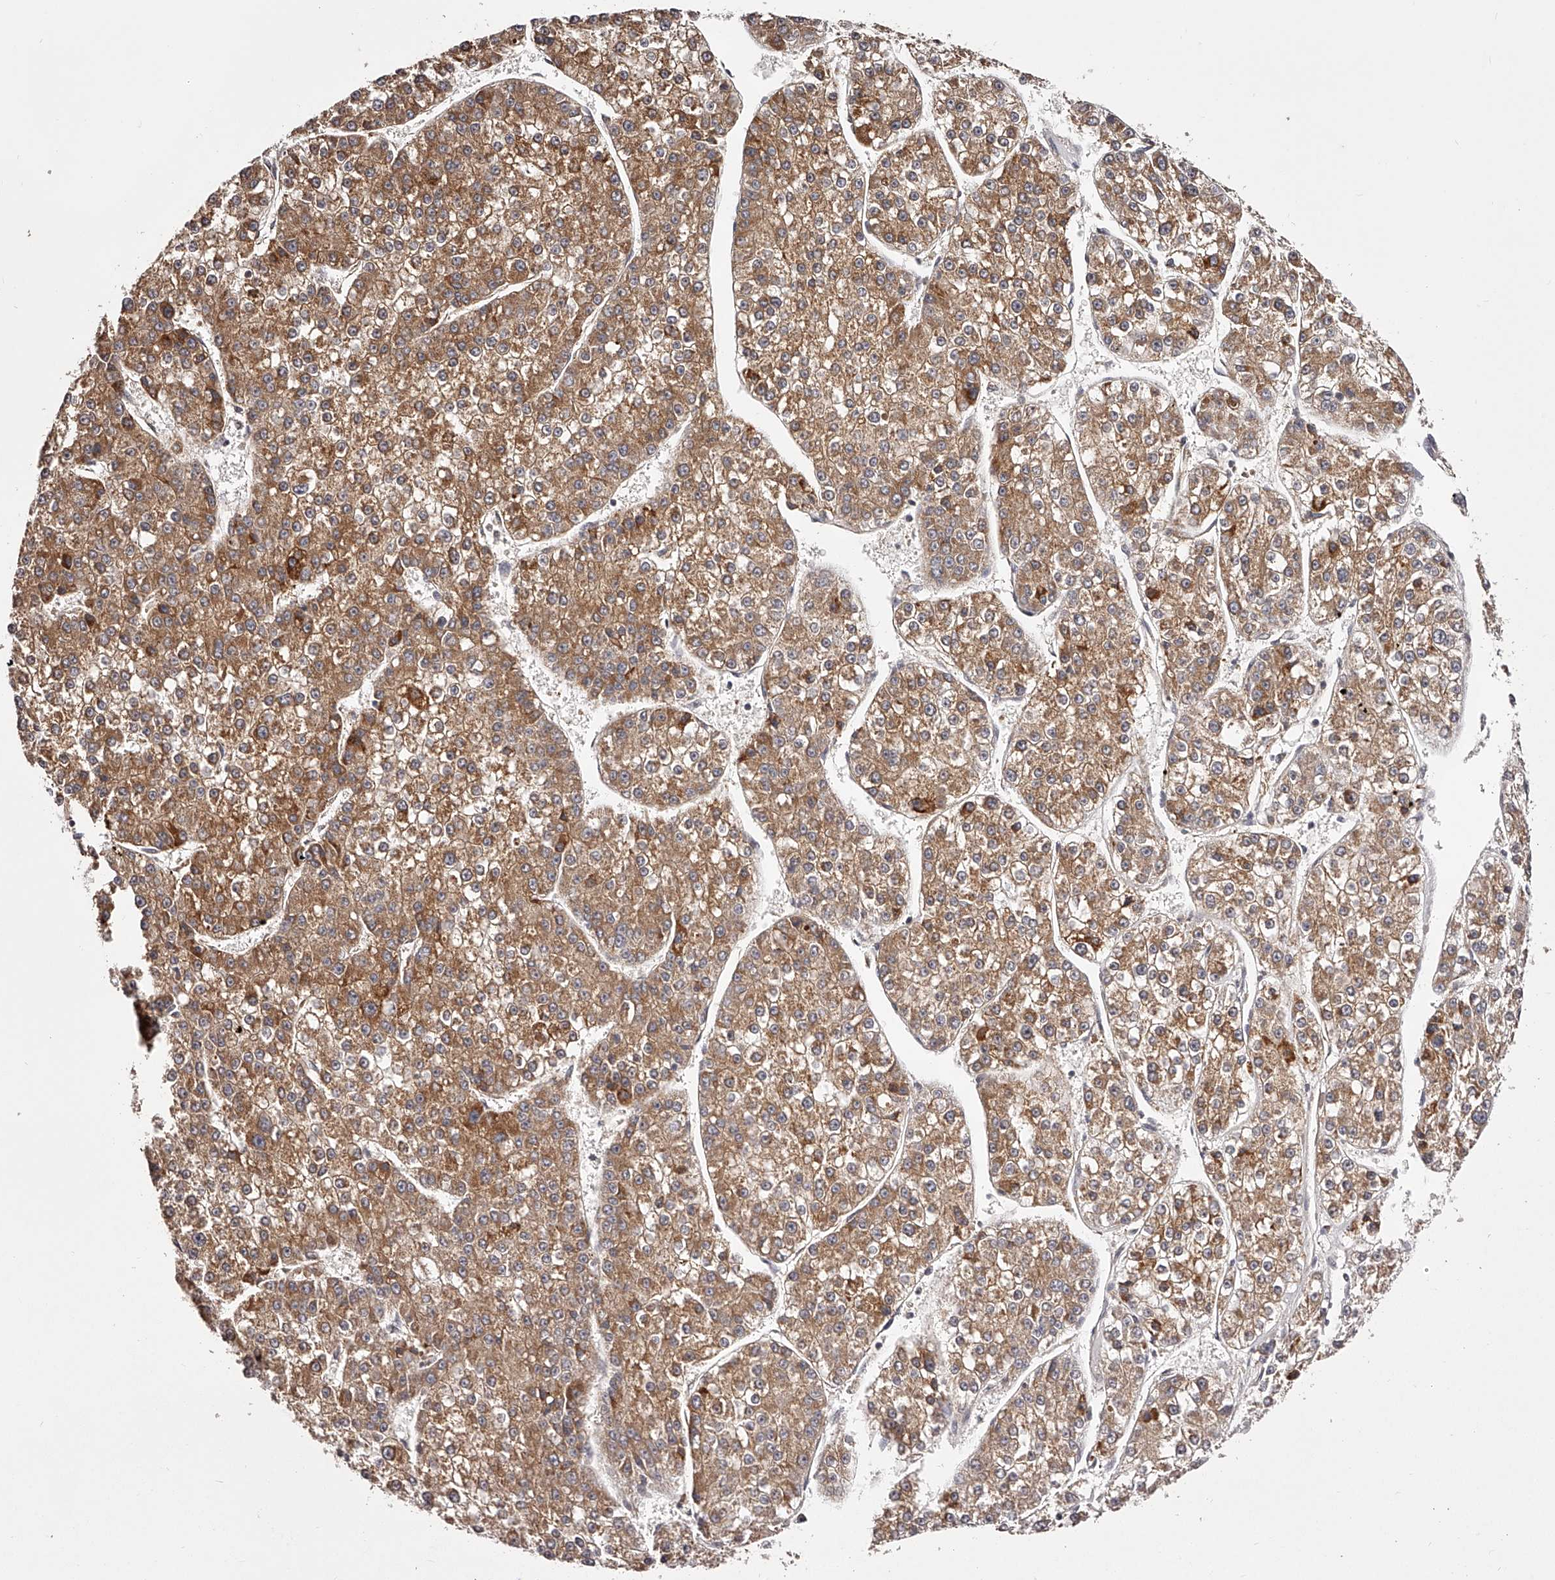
{"staining": {"intensity": "moderate", "quantity": ">75%", "location": "cytoplasmic/membranous"}, "tissue": "liver cancer", "cell_type": "Tumor cells", "image_type": "cancer", "snomed": [{"axis": "morphology", "description": "Carcinoma, Hepatocellular, NOS"}, {"axis": "topography", "description": "Liver"}], "caption": "A photomicrograph of liver cancer (hepatocellular carcinoma) stained for a protein exhibits moderate cytoplasmic/membranous brown staining in tumor cells.", "gene": "ODF2L", "patient": {"sex": "female", "age": 73}}